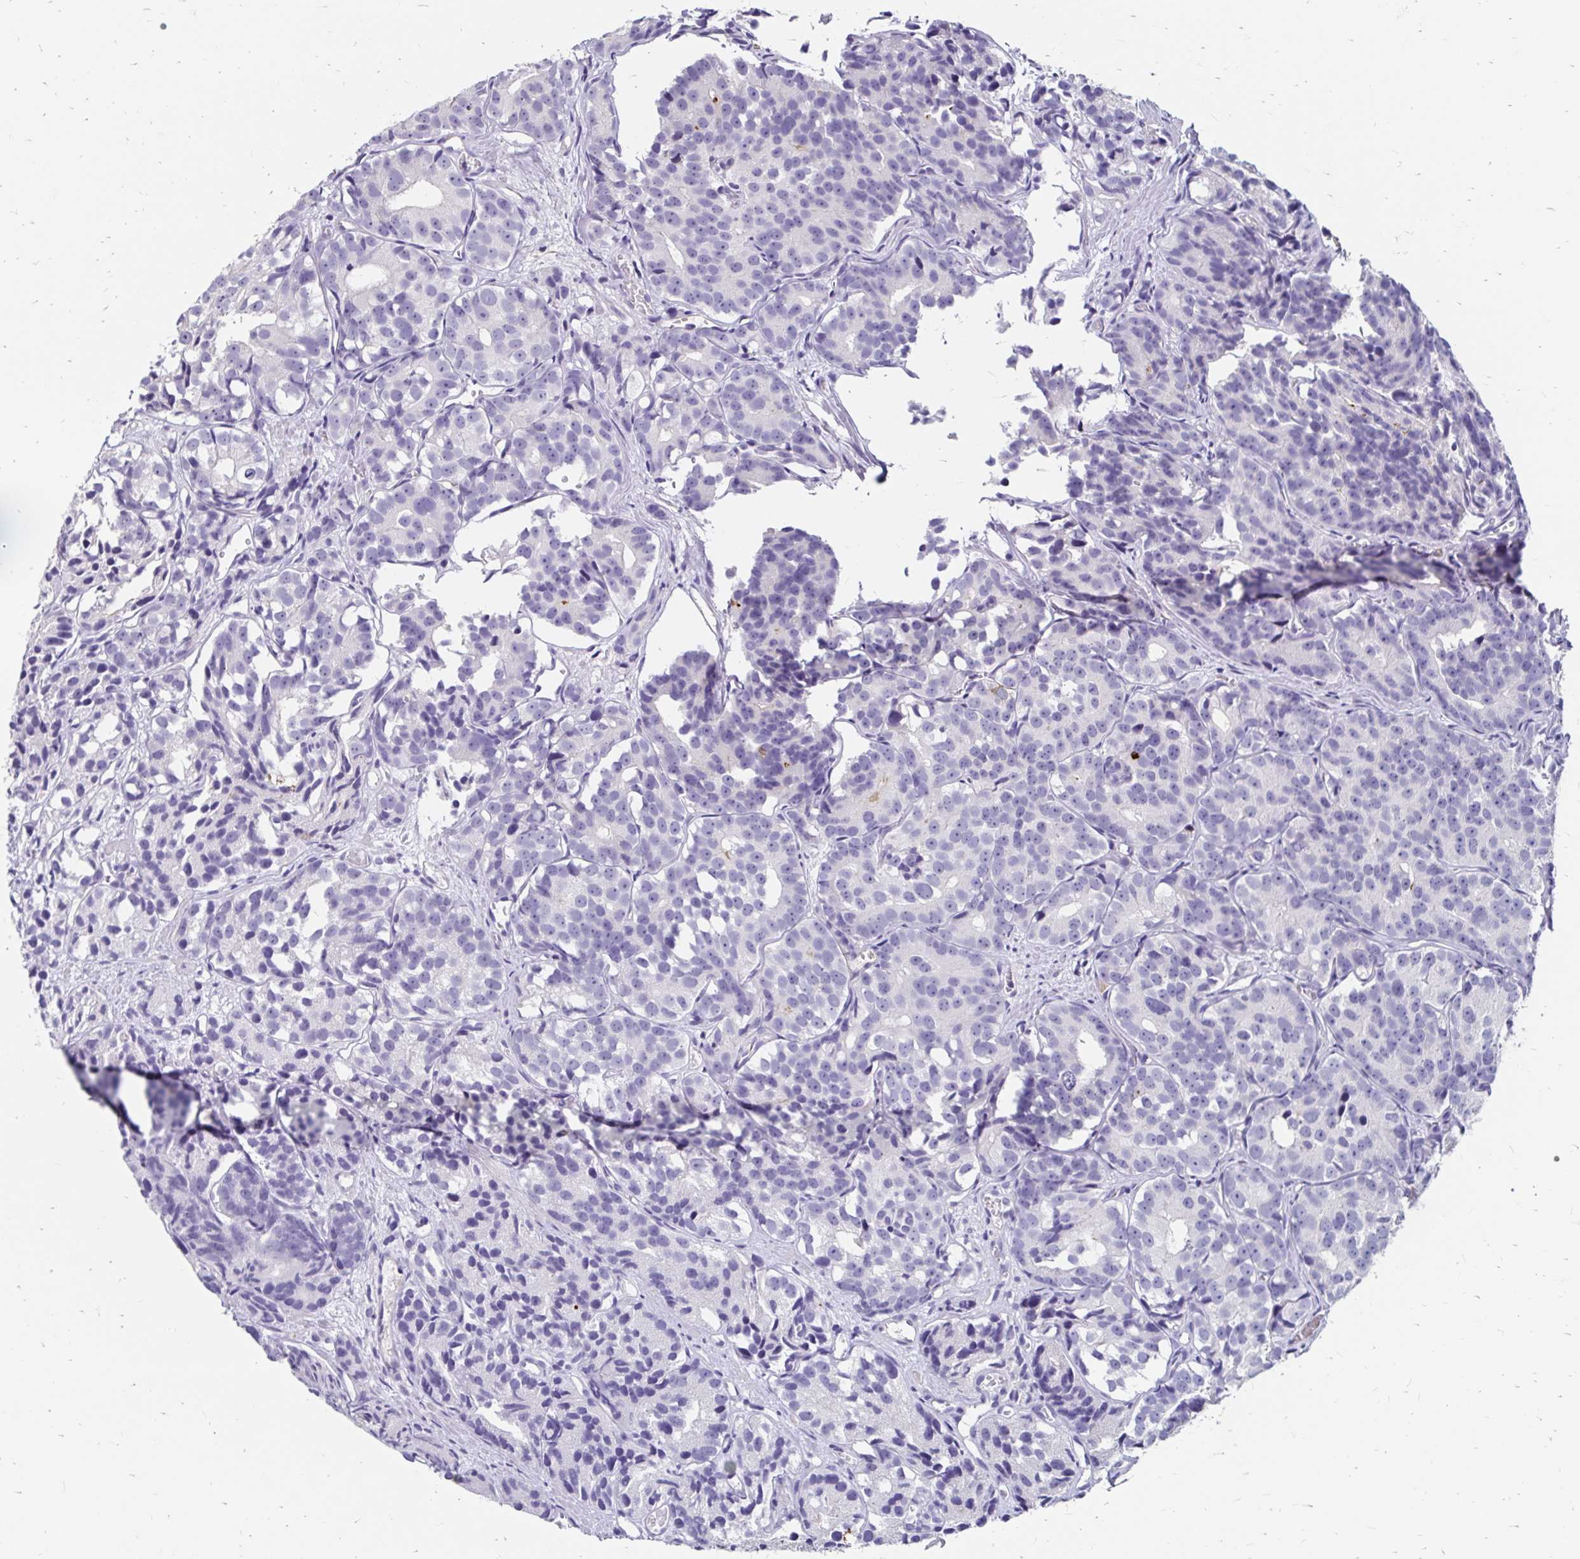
{"staining": {"intensity": "negative", "quantity": "none", "location": "none"}, "tissue": "prostate cancer", "cell_type": "Tumor cells", "image_type": "cancer", "snomed": [{"axis": "morphology", "description": "Adenocarcinoma, High grade"}, {"axis": "topography", "description": "Prostate"}], "caption": "High magnification brightfield microscopy of prostate high-grade adenocarcinoma stained with DAB (brown) and counterstained with hematoxylin (blue): tumor cells show no significant positivity.", "gene": "SCG3", "patient": {"sex": "male", "age": 77}}